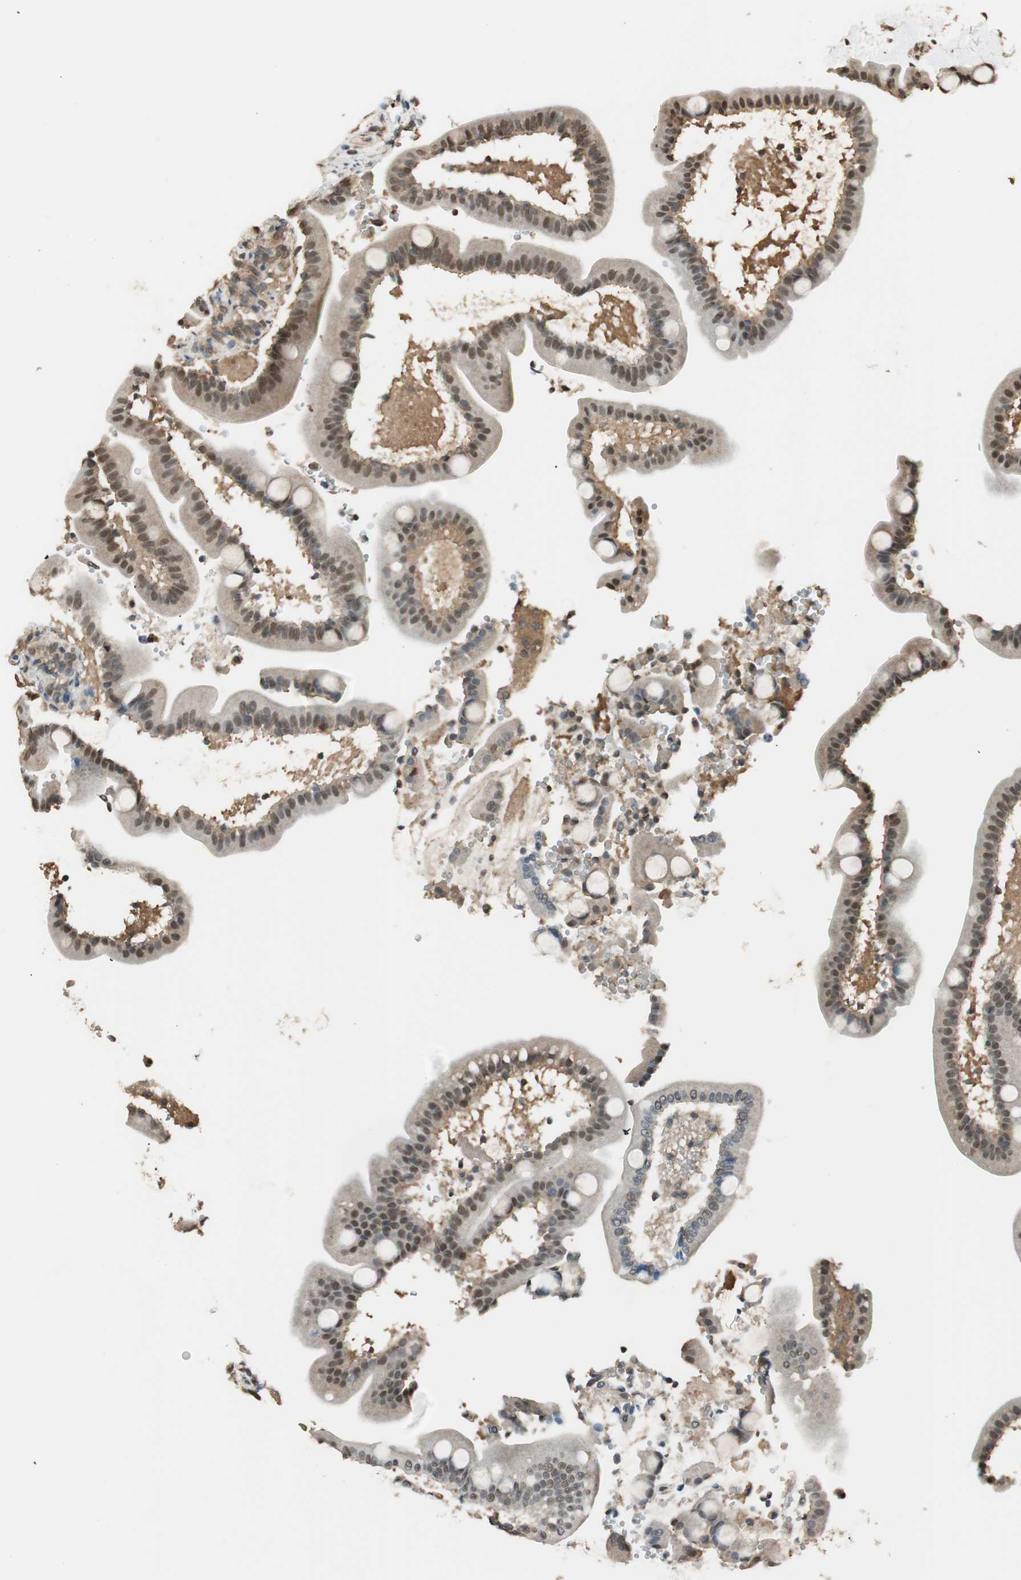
{"staining": {"intensity": "weak", "quantity": "25%-75%", "location": "cytoplasmic/membranous,nuclear"}, "tissue": "duodenum", "cell_type": "Glandular cells", "image_type": "normal", "snomed": [{"axis": "morphology", "description": "Normal tissue, NOS"}, {"axis": "topography", "description": "Duodenum"}], "caption": "Immunohistochemical staining of benign duodenum demonstrates weak cytoplasmic/membranous,nuclear protein staining in about 25%-75% of glandular cells.", "gene": "USP5", "patient": {"sex": "male", "age": 54}}